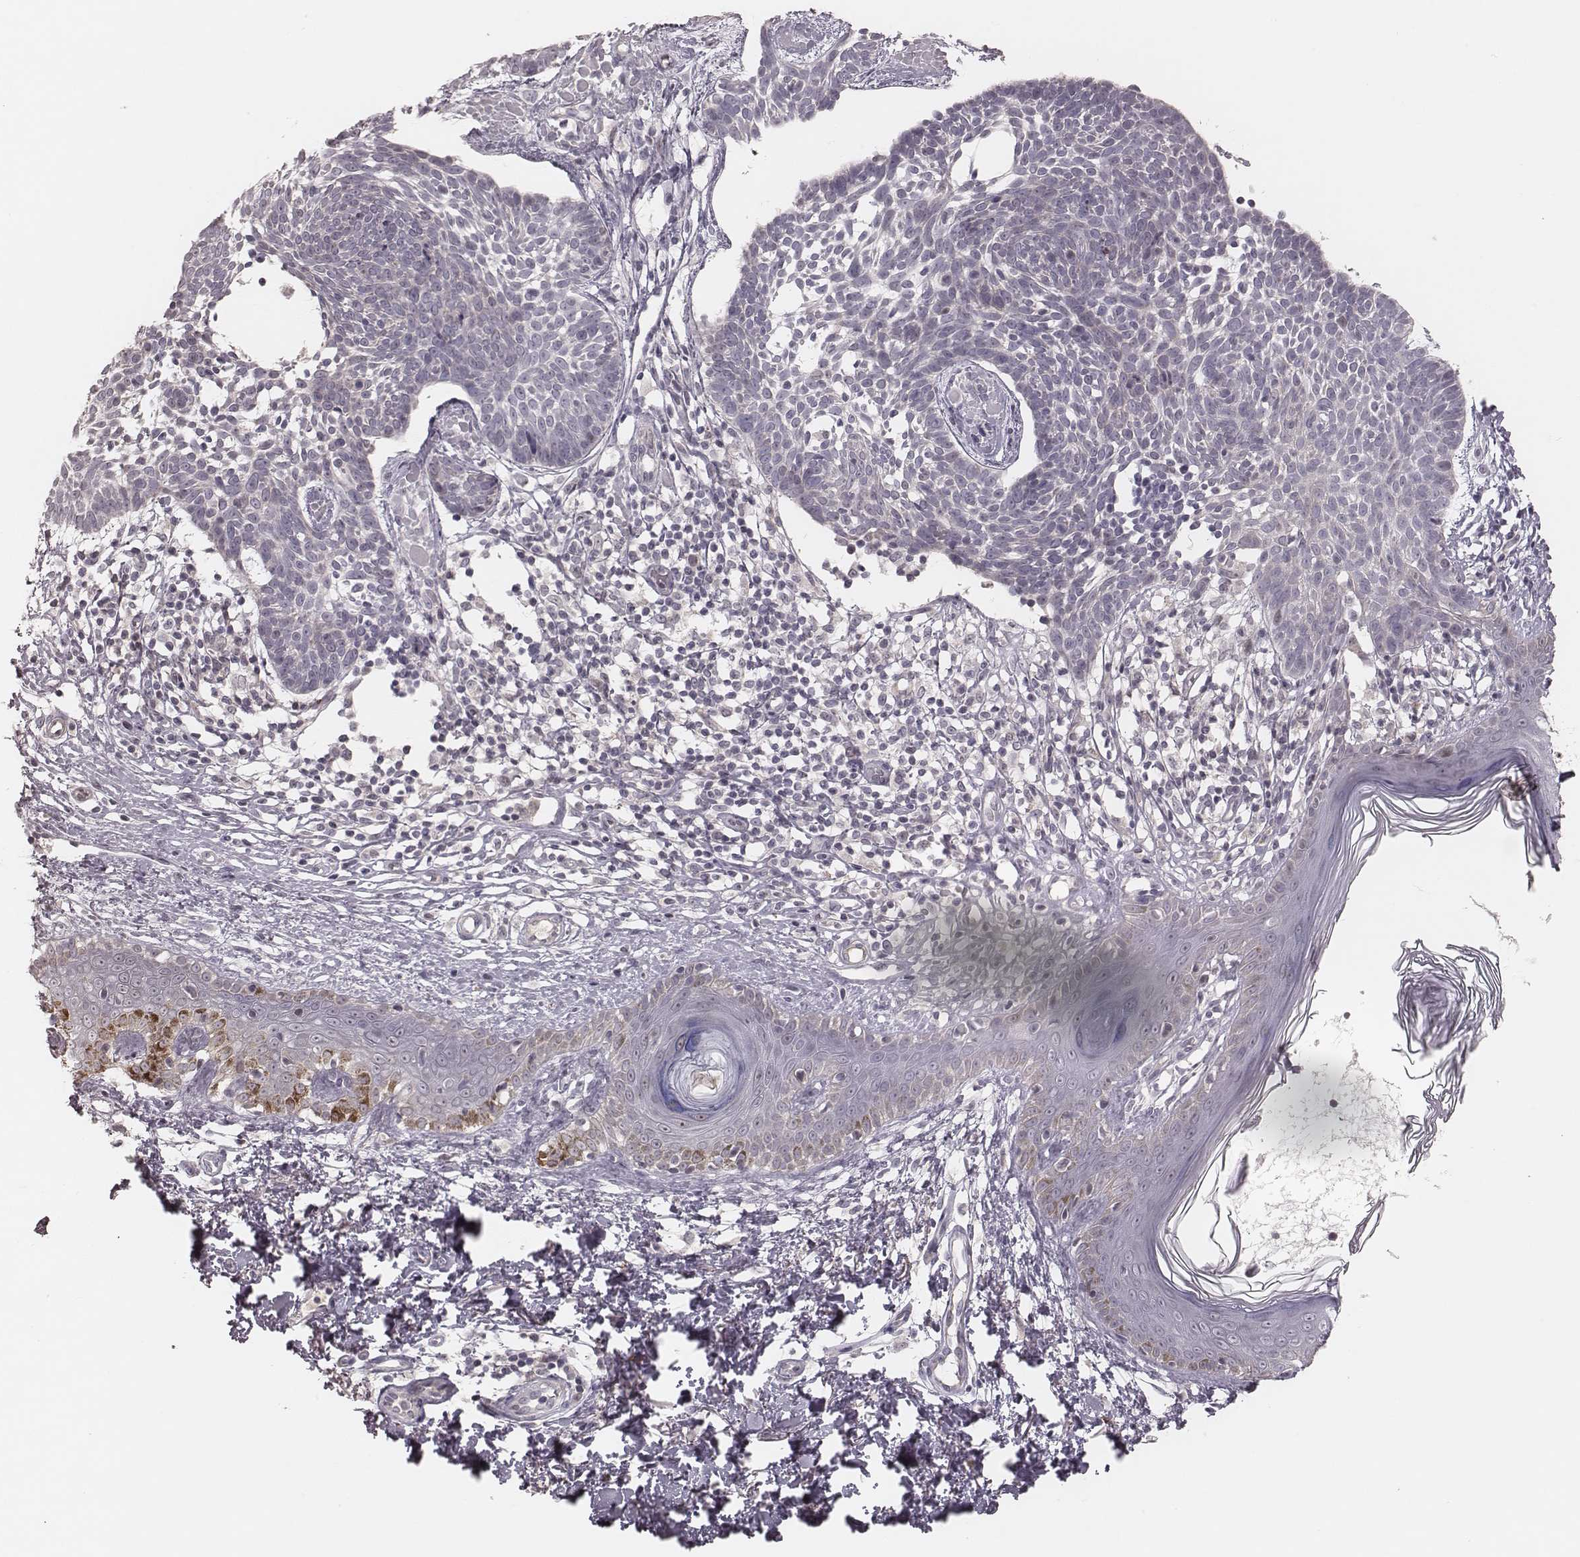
{"staining": {"intensity": "negative", "quantity": "none", "location": "none"}, "tissue": "skin cancer", "cell_type": "Tumor cells", "image_type": "cancer", "snomed": [{"axis": "morphology", "description": "Basal cell carcinoma"}, {"axis": "topography", "description": "Skin"}], "caption": "Skin cancer was stained to show a protein in brown. There is no significant positivity in tumor cells.", "gene": "FAM13B", "patient": {"sex": "male", "age": 85}}